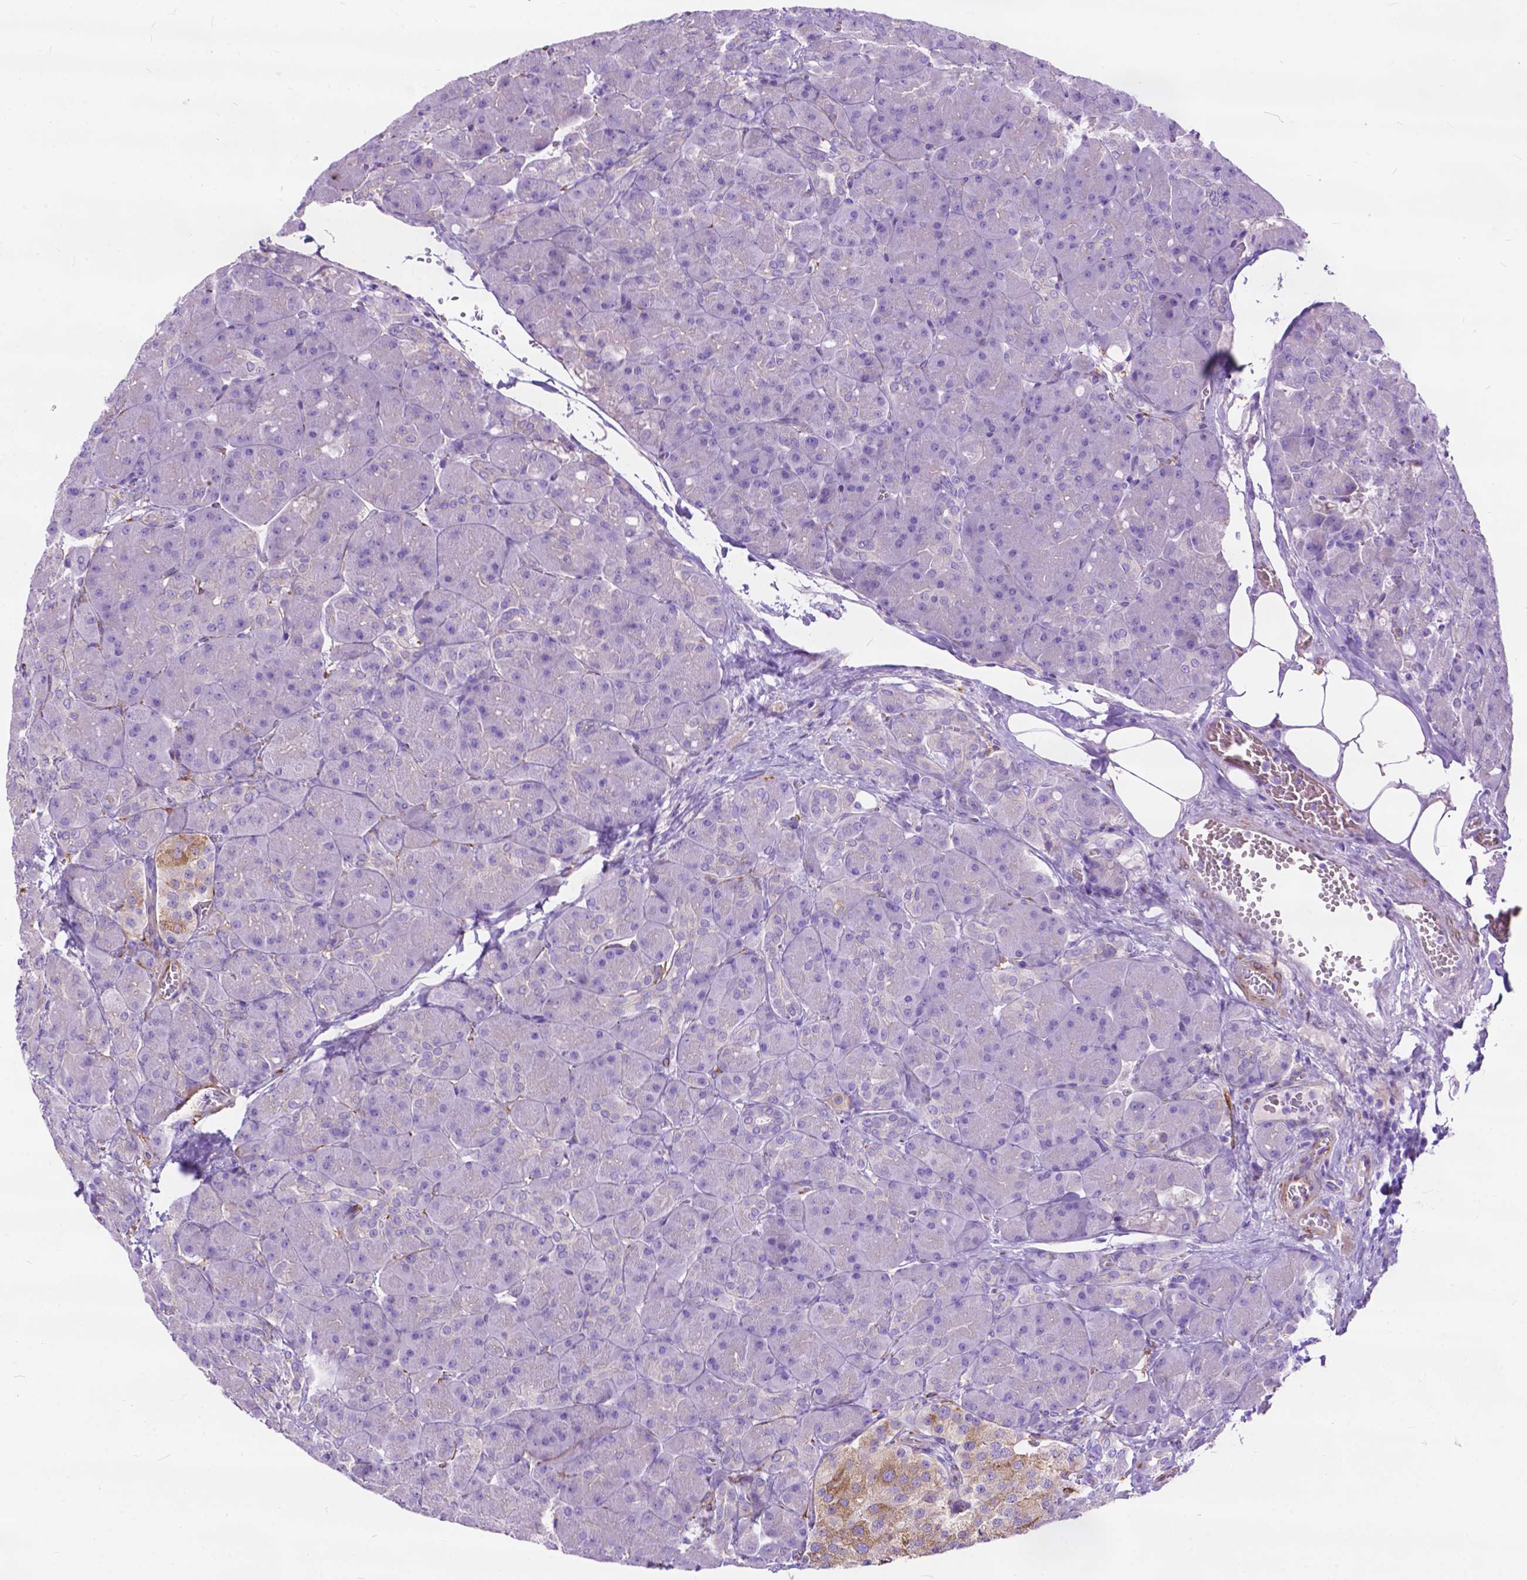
{"staining": {"intensity": "negative", "quantity": "none", "location": "none"}, "tissue": "pancreas", "cell_type": "Exocrine glandular cells", "image_type": "normal", "snomed": [{"axis": "morphology", "description": "Normal tissue, NOS"}, {"axis": "topography", "description": "Pancreas"}], "caption": "Immunohistochemistry (IHC) micrograph of normal pancreas: pancreas stained with DAB (3,3'-diaminobenzidine) reveals no significant protein staining in exocrine glandular cells.", "gene": "PCDHA12", "patient": {"sex": "male", "age": 55}}